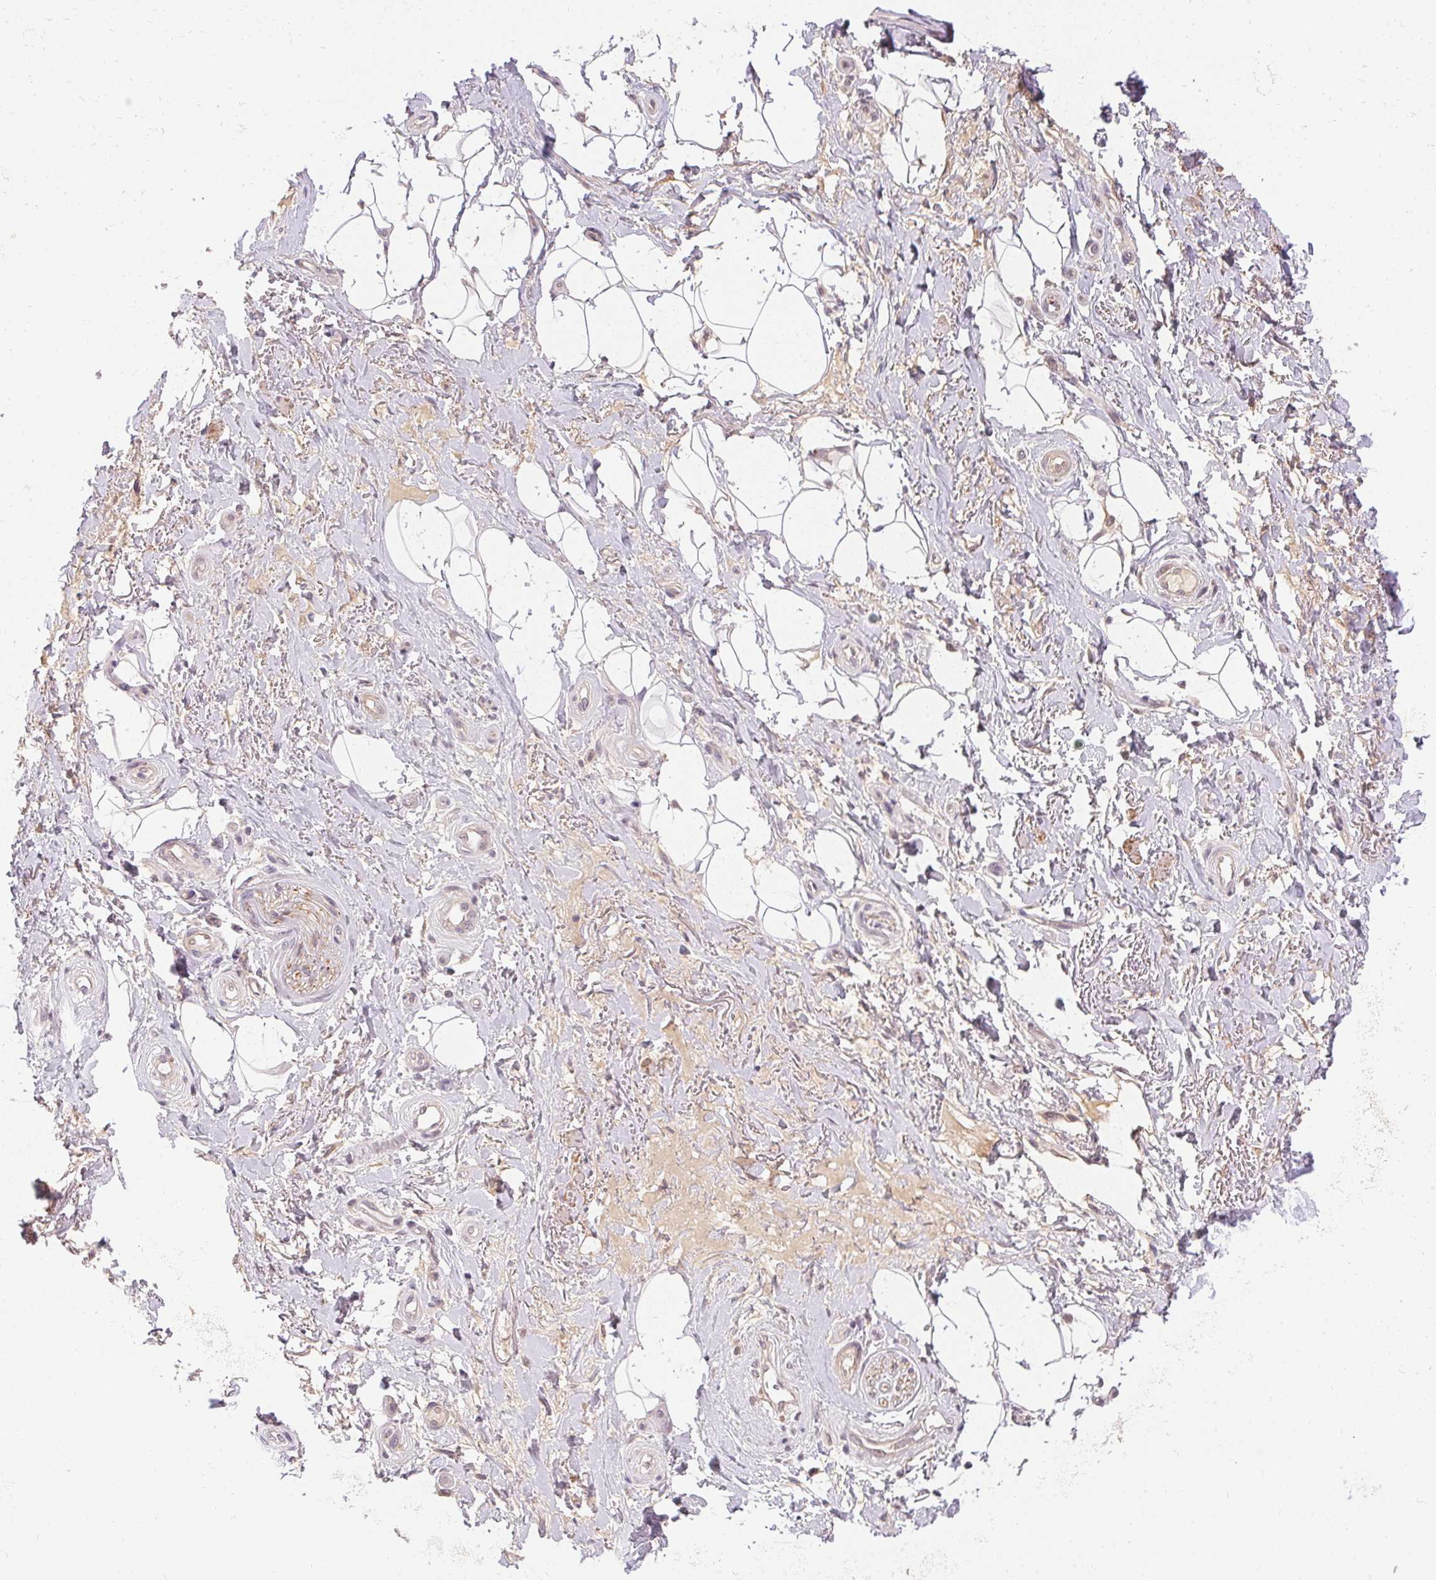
{"staining": {"intensity": "negative", "quantity": "none", "location": "none"}, "tissue": "adipose tissue", "cell_type": "Adipocytes", "image_type": "normal", "snomed": [{"axis": "morphology", "description": "Normal tissue, NOS"}, {"axis": "topography", "description": "Anal"}, {"axis": "topography", "description": "Peripheral nerve tissue"}], "caption": "This is an immunohistochemistry (IHC) photomicrograph of unremarkable human adipose tissue. There is no positivity in adipocytes.", "gene": "CFAP92", "patient": {"sex": "male", "age": 53}}